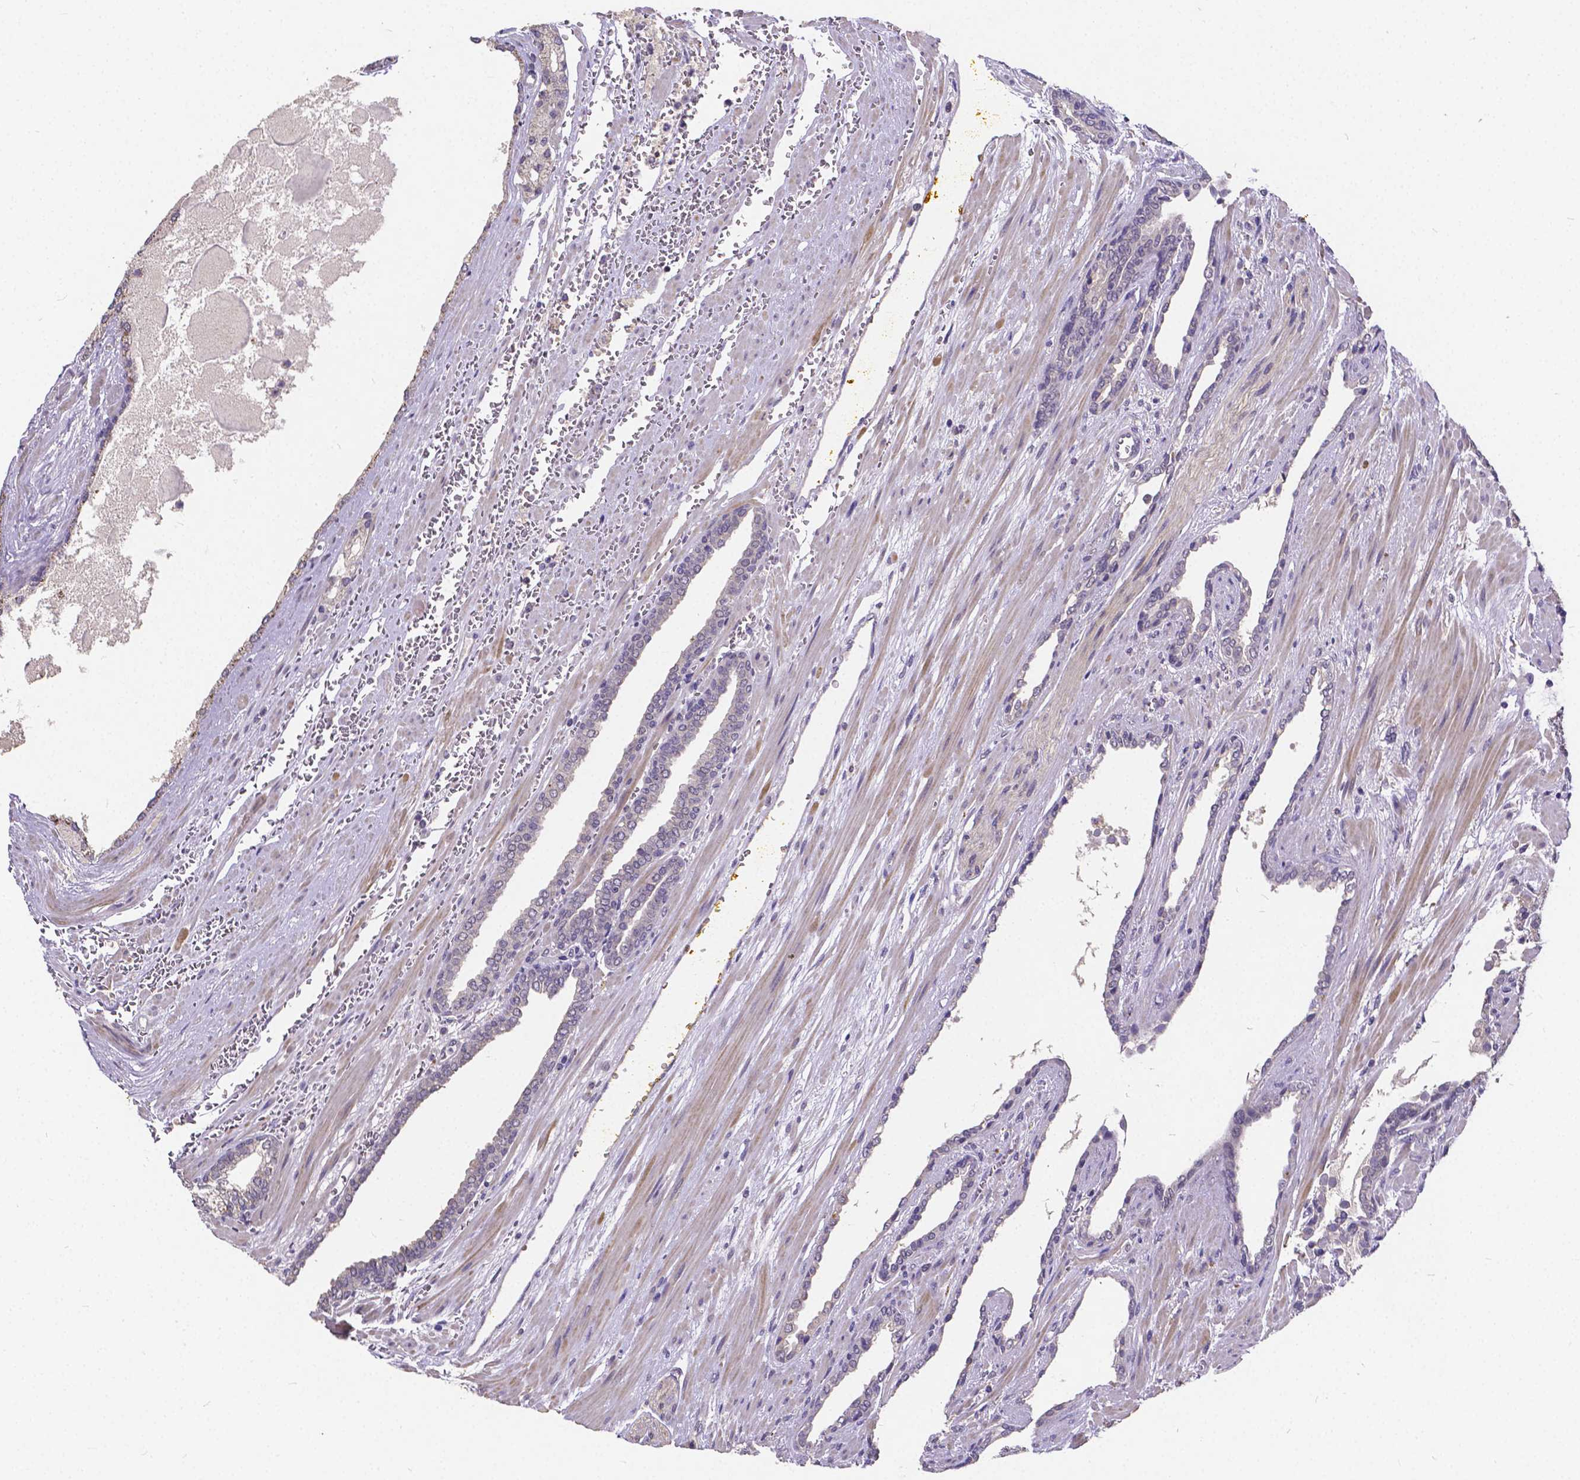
{"staining": {"intensity": "negative", "quantity": "none", "location": "none"}, "tissue": "prostate cancer", "cell_type": "Tumor cells", "image_type": "cancer", "snomed": [{"axis": "morphology", "description": "Adenocarcinoma, High grade"}, {"axis": "topography", "description": "Prostate"}], "caption": "Immunohistochemistry (IHC) micrograph of prostate adenocarcinoma (high-grade) stained for a protein (brown), which demonstrates no staining in tumor cells.", "gene": "CTNNA2", "patient": {"sex": "male", "age": 64}}